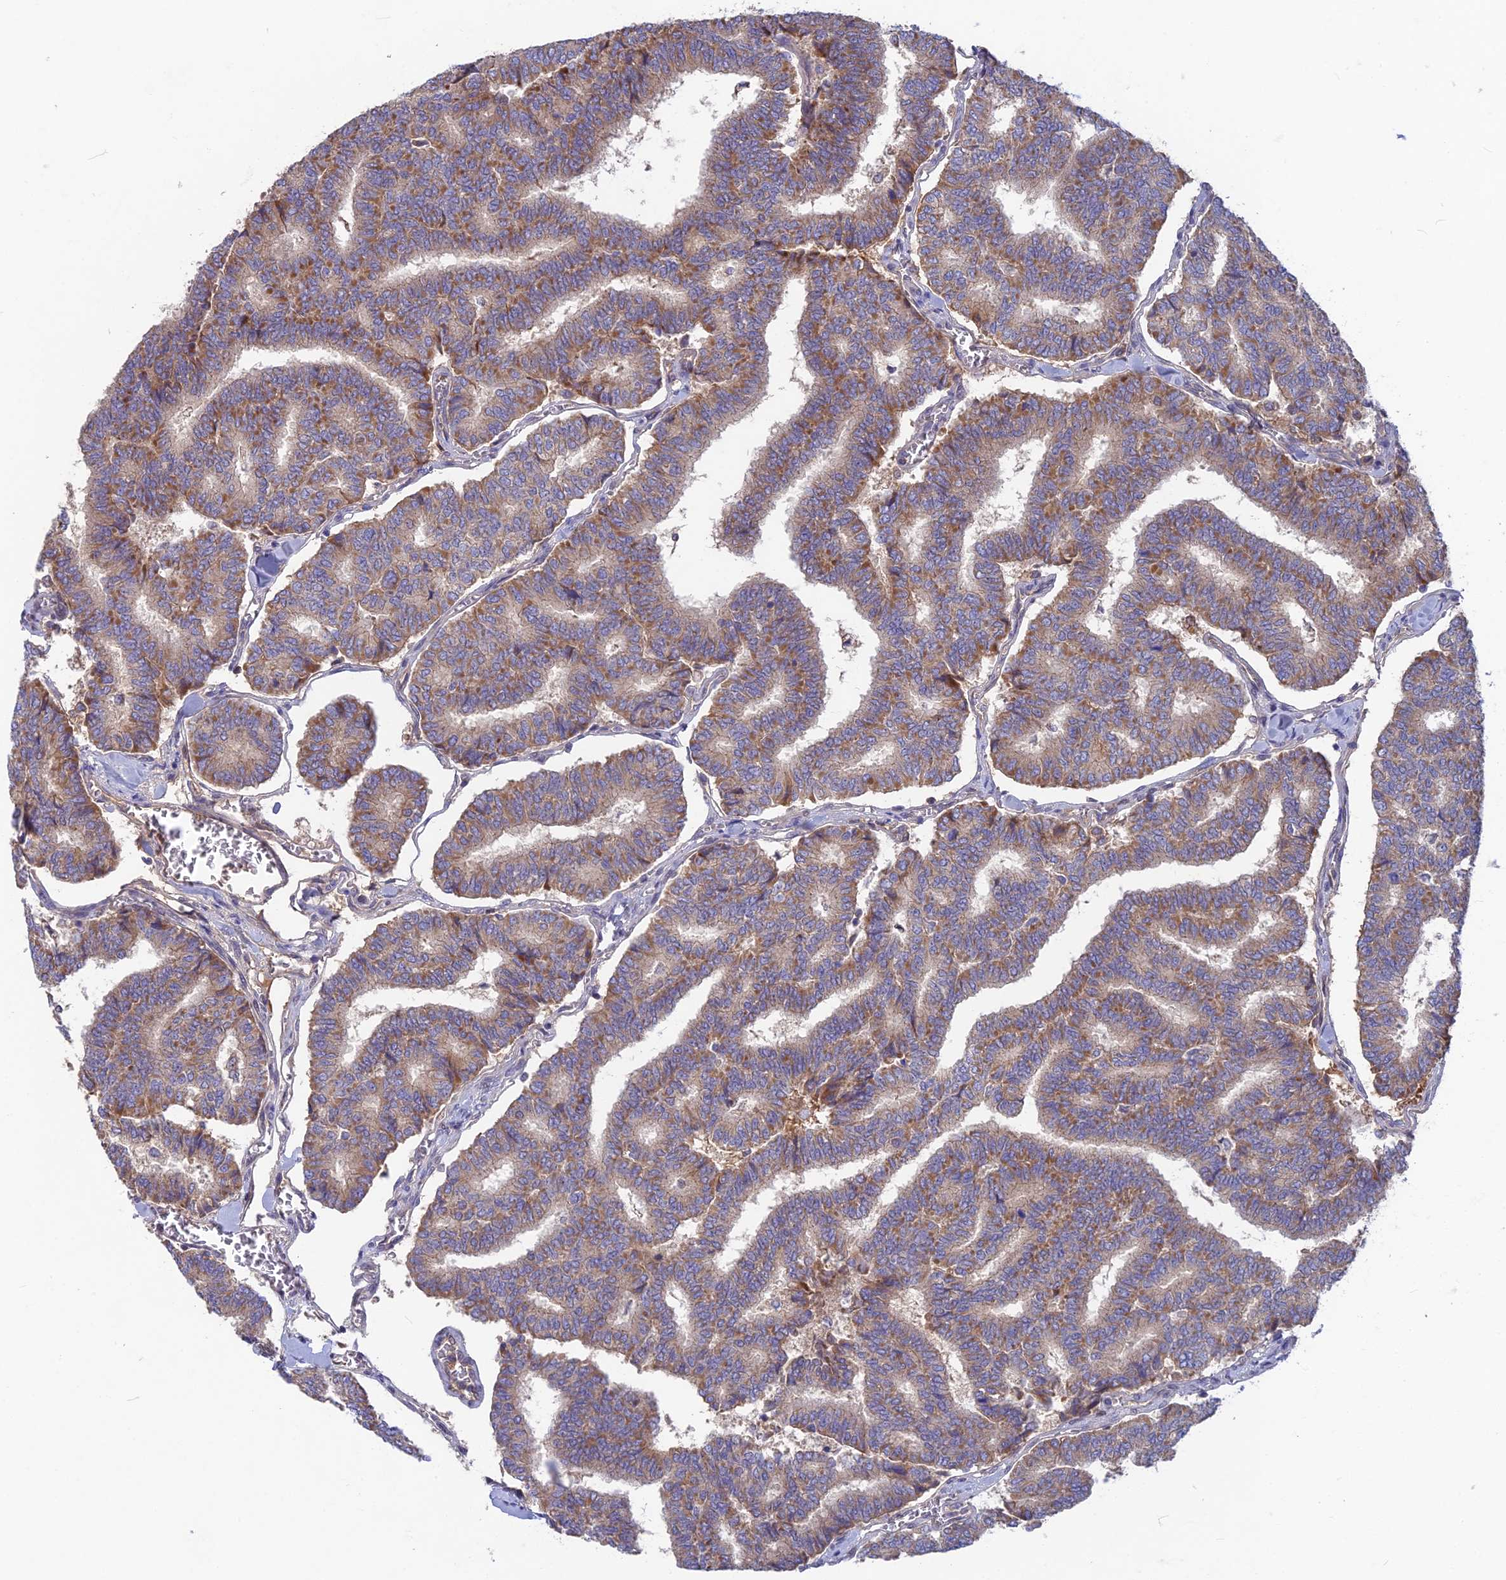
{"staining": {"intensity": "moderate", "quantity": ">75%", "location": "cytoplasmic/membranous"}, "tissue": "thyroid cancer", "cell_type": "Tumor cells", "image_type": "cancer", "snomed": [{"axis": "morphology", "description": "Papillary adenocarcinoma, NOS"}, {"axis": "topography", "description": "Thyroid gland"}], "caption": "Protein staining by immunohistochemistry (IHC) demonstrates moderate cytoplasmic/membranous positivity in approximately >75% of tumor cells in thyroid papillary adenocarcinoma.", "gene": "PZP", "patient": {"sex": "female", "age": 35}}